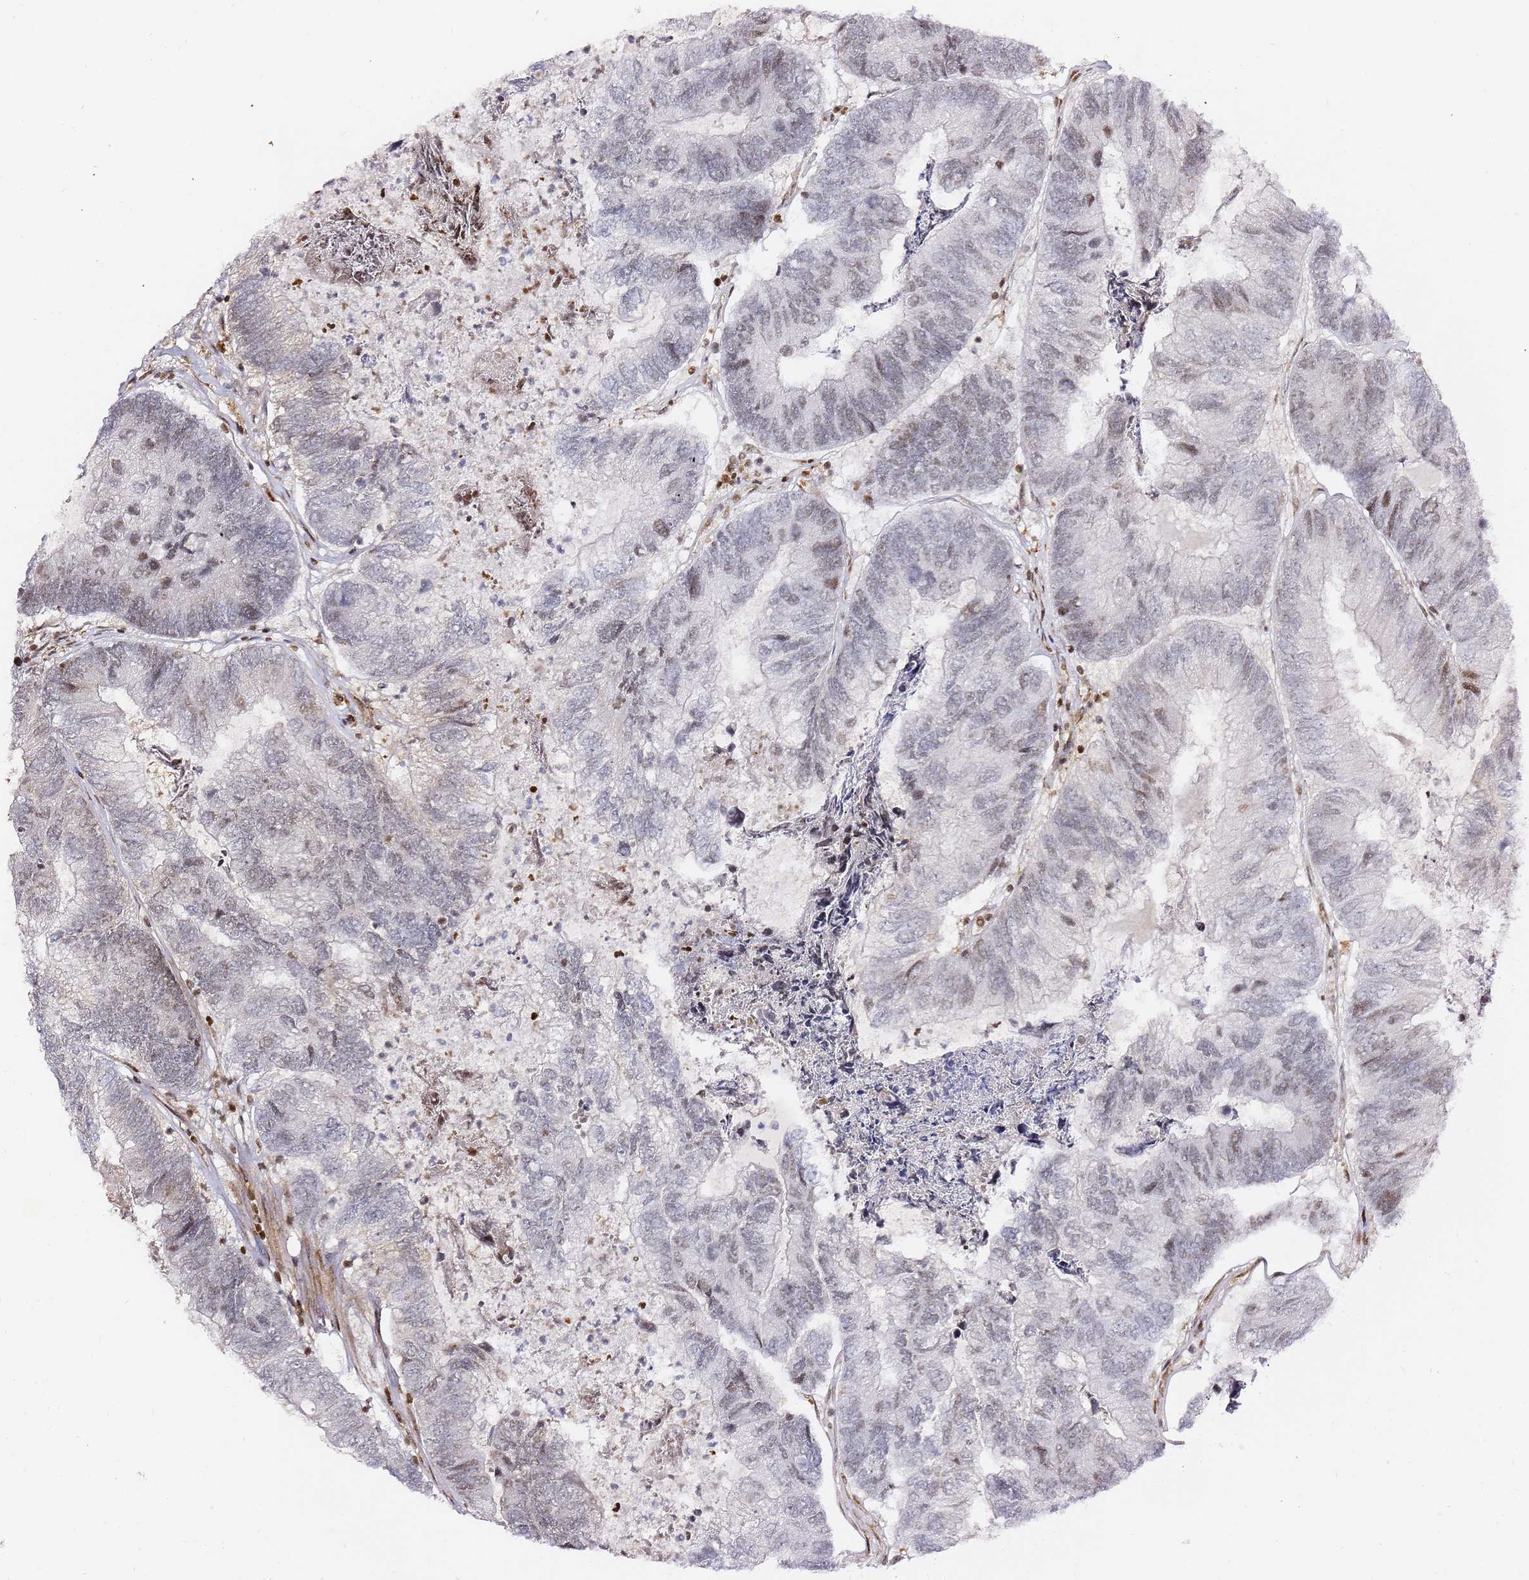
{"staining": {"intensity": "weak", "quantity": "<25%", "location": "nuclear"}, "tissue": "colorectal cancer", "cell_type": "Tumor cells", "image_type": "cancer", "snomed": [{"axis": "morphology", "description": "Adenocarcinoma, NOS"}, {"axis": "topography", "description": "Colon"}], "caption": "Colorectal cancer (adenocarcinoma) was stained to show a protein in brown. There is no significant staining in tumor cells.", "gene": "GBP2", "patient": {"sex": "female", "age": 67}}